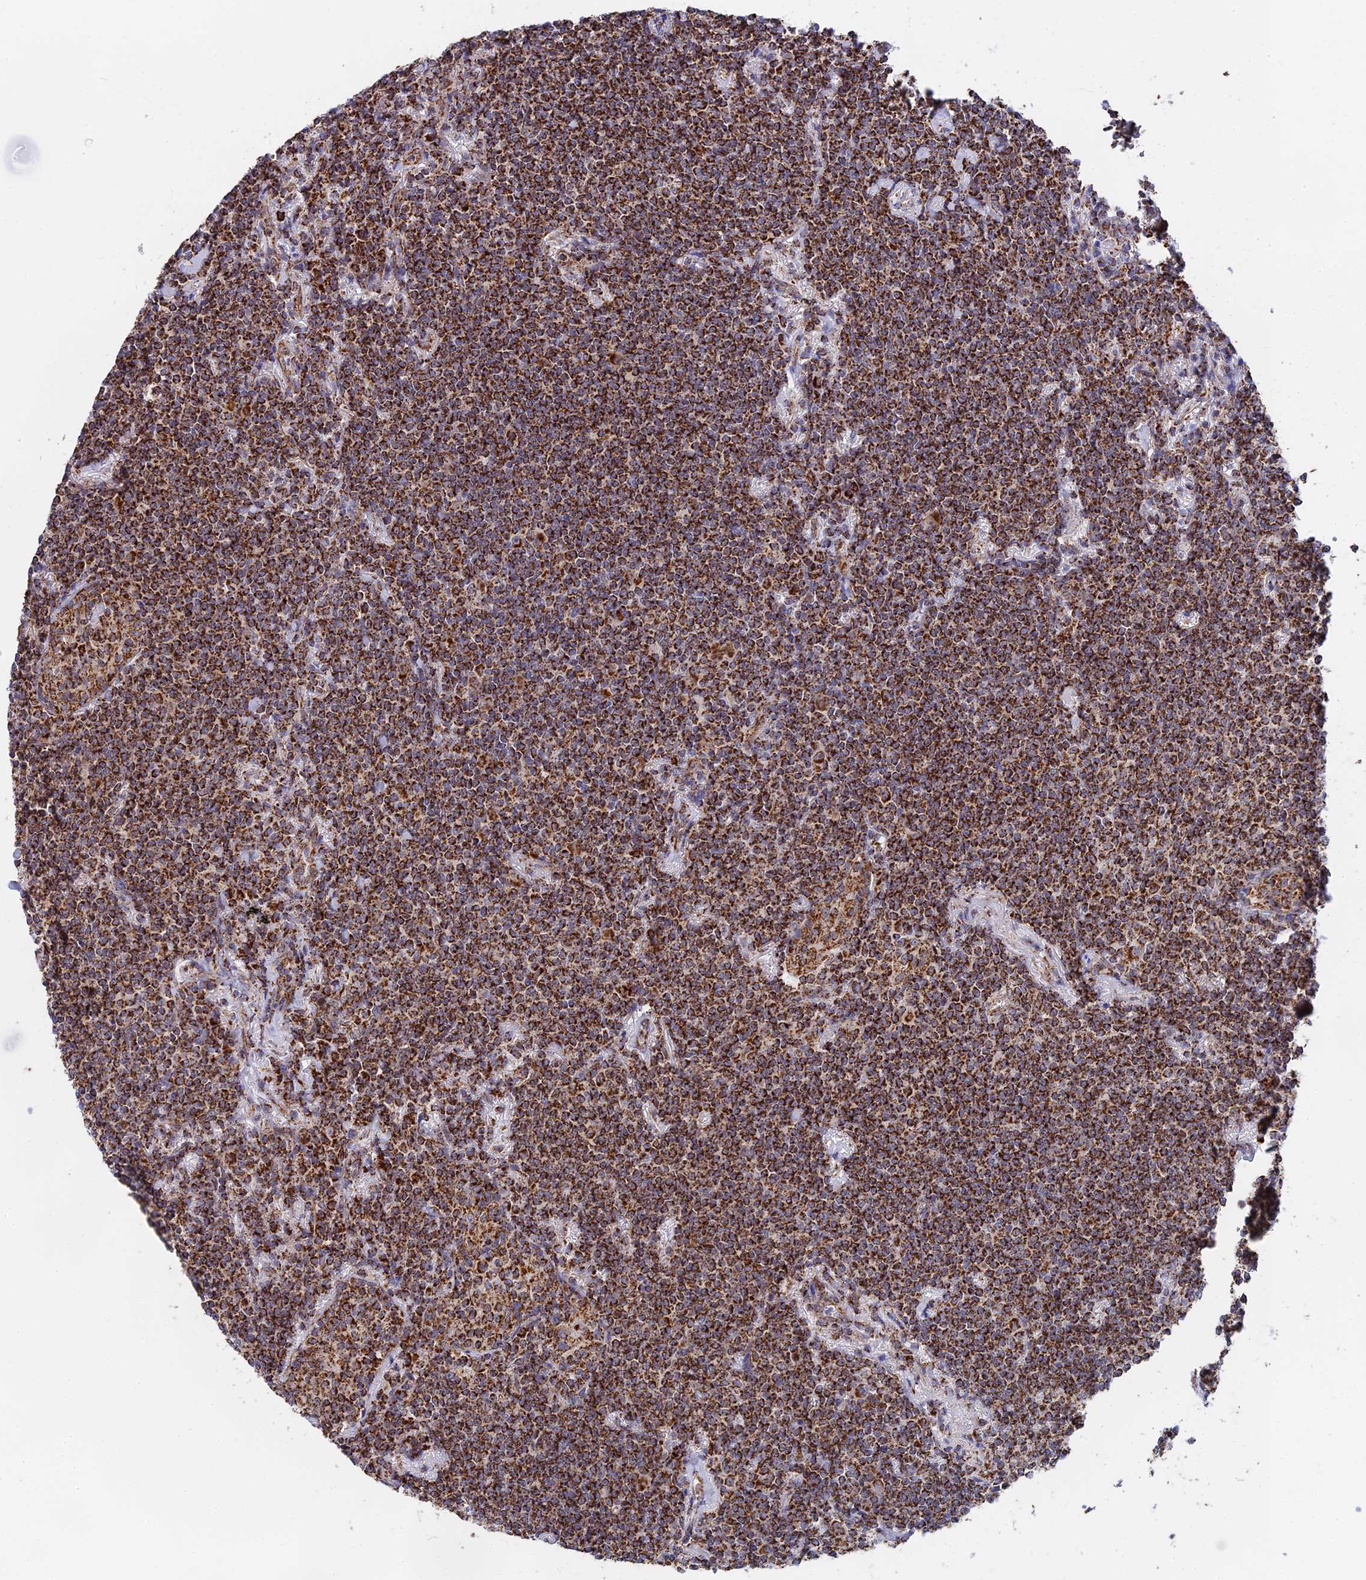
{"staining": {"intensity": "strong", "quantity": ">75%", "location": "cytoplasmic/membranous"}, "tissue": "lymphoma", "cell_type": "Tumor cells", "image_type": "cancer", "snomed": [{"axis": "morphology", "description": "Malignant lymphoma, non-Hodgkin's type, Low grade"}, {"axis": "topography", "description": "Lung"}], "caption": "Immunohistochemical staining of human lymphoma displays strong cytoplasmic/membranous protein positivity in about >75% of tumor cells.", "gene": "CDC16", "patient": {"sex": "female", "age": 71}}